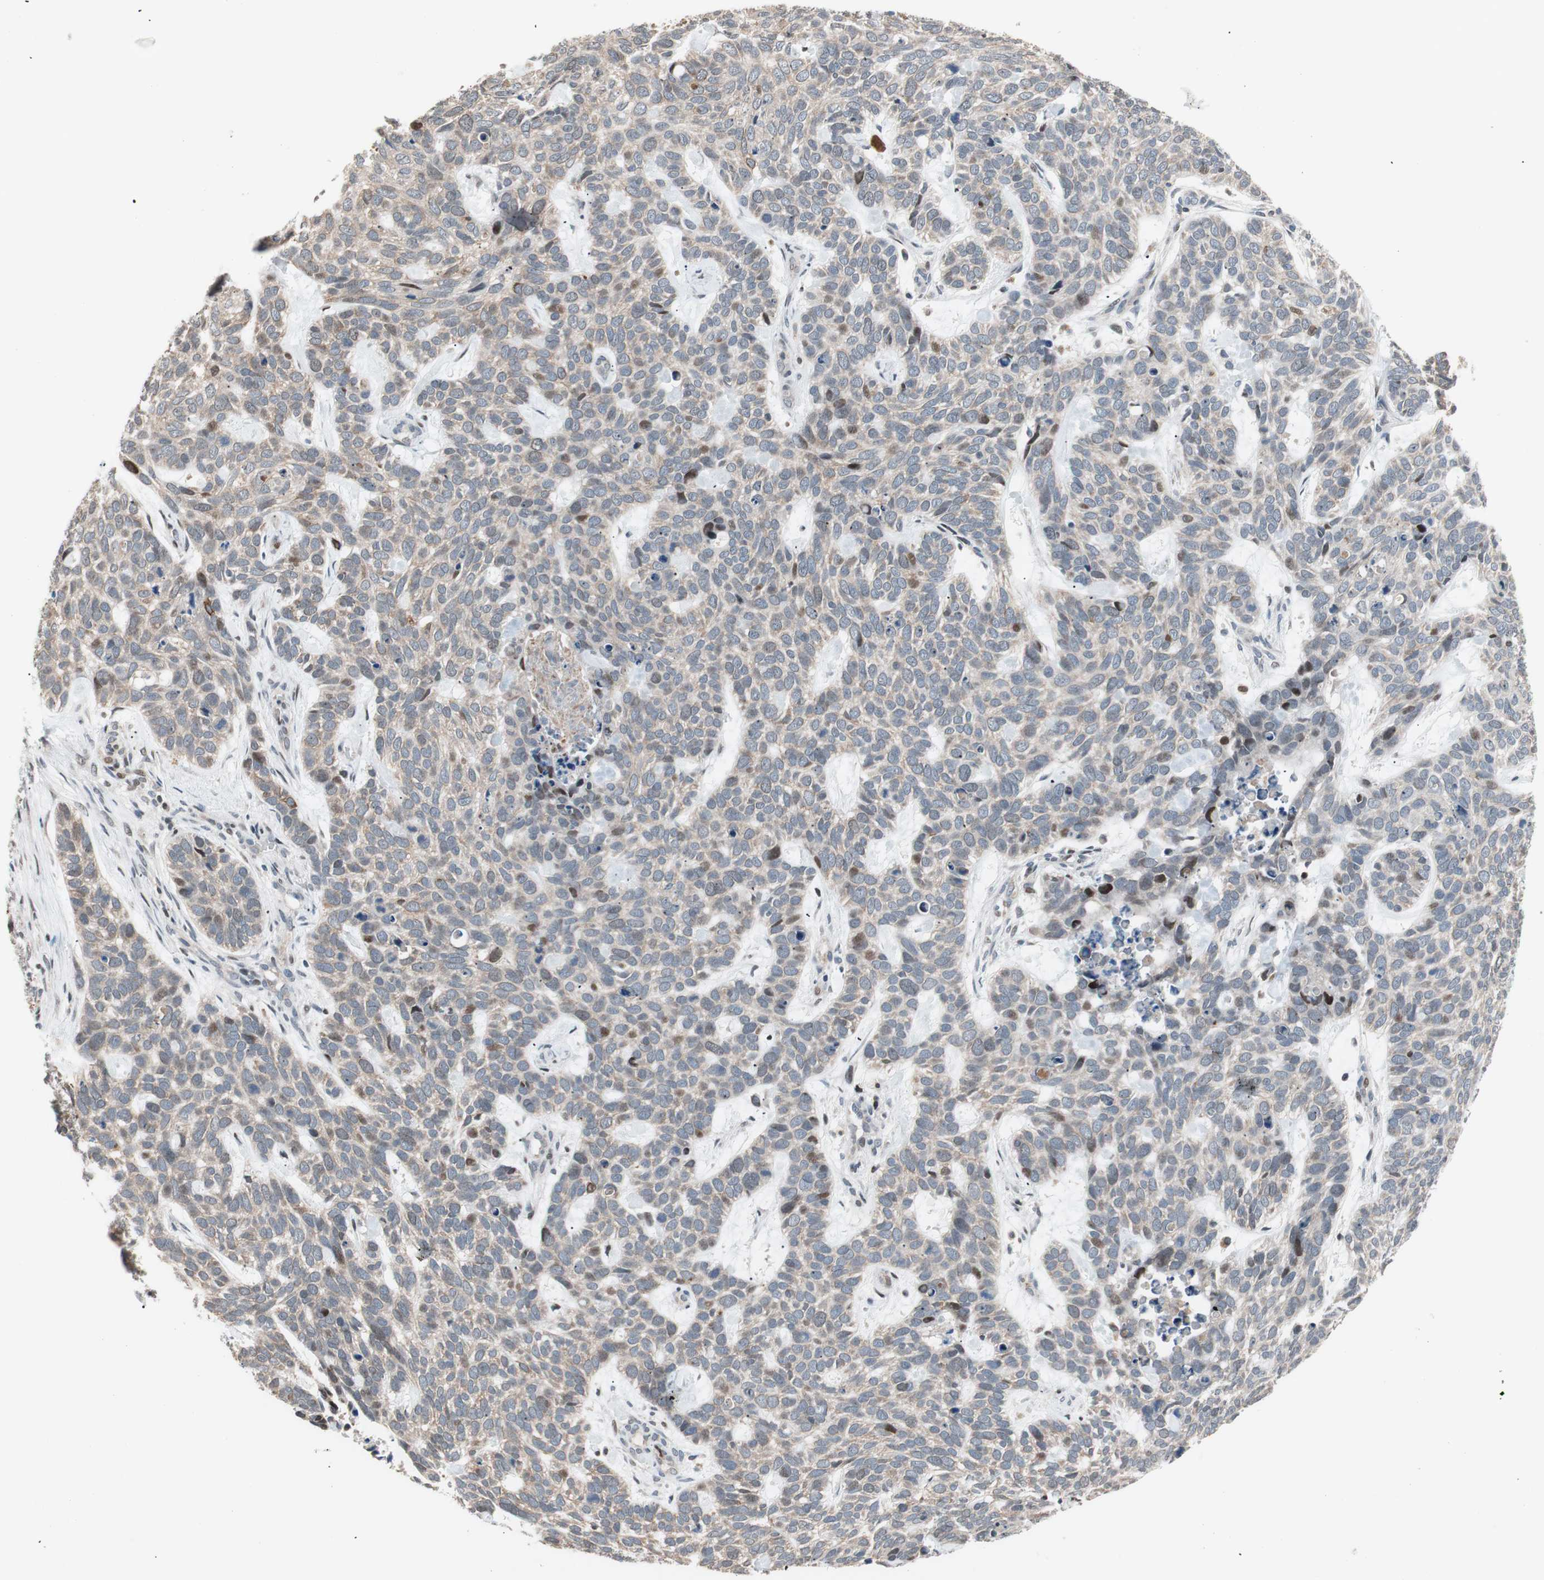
{"staining": {"intensity": "weak", "quantity": "25%-75%", "location": "cytoplasmic/membranous"}, "tissue": "skin cancer", "cell_type": "Tumor cells", "image_type": "cancer", "snomed": [{"axis": "morphology", "description": "Basal cell carcinoma"}, {"axis": "topography", "description": "Skin"}], "caption": "Brown immunohistochemical staining in skin cancer exhibits weak cytoplasmic/membranous positivity in about 25%-75% of tumor cells.", "gene": "POLH", "patient": {"sex": "male", "age": 87}}